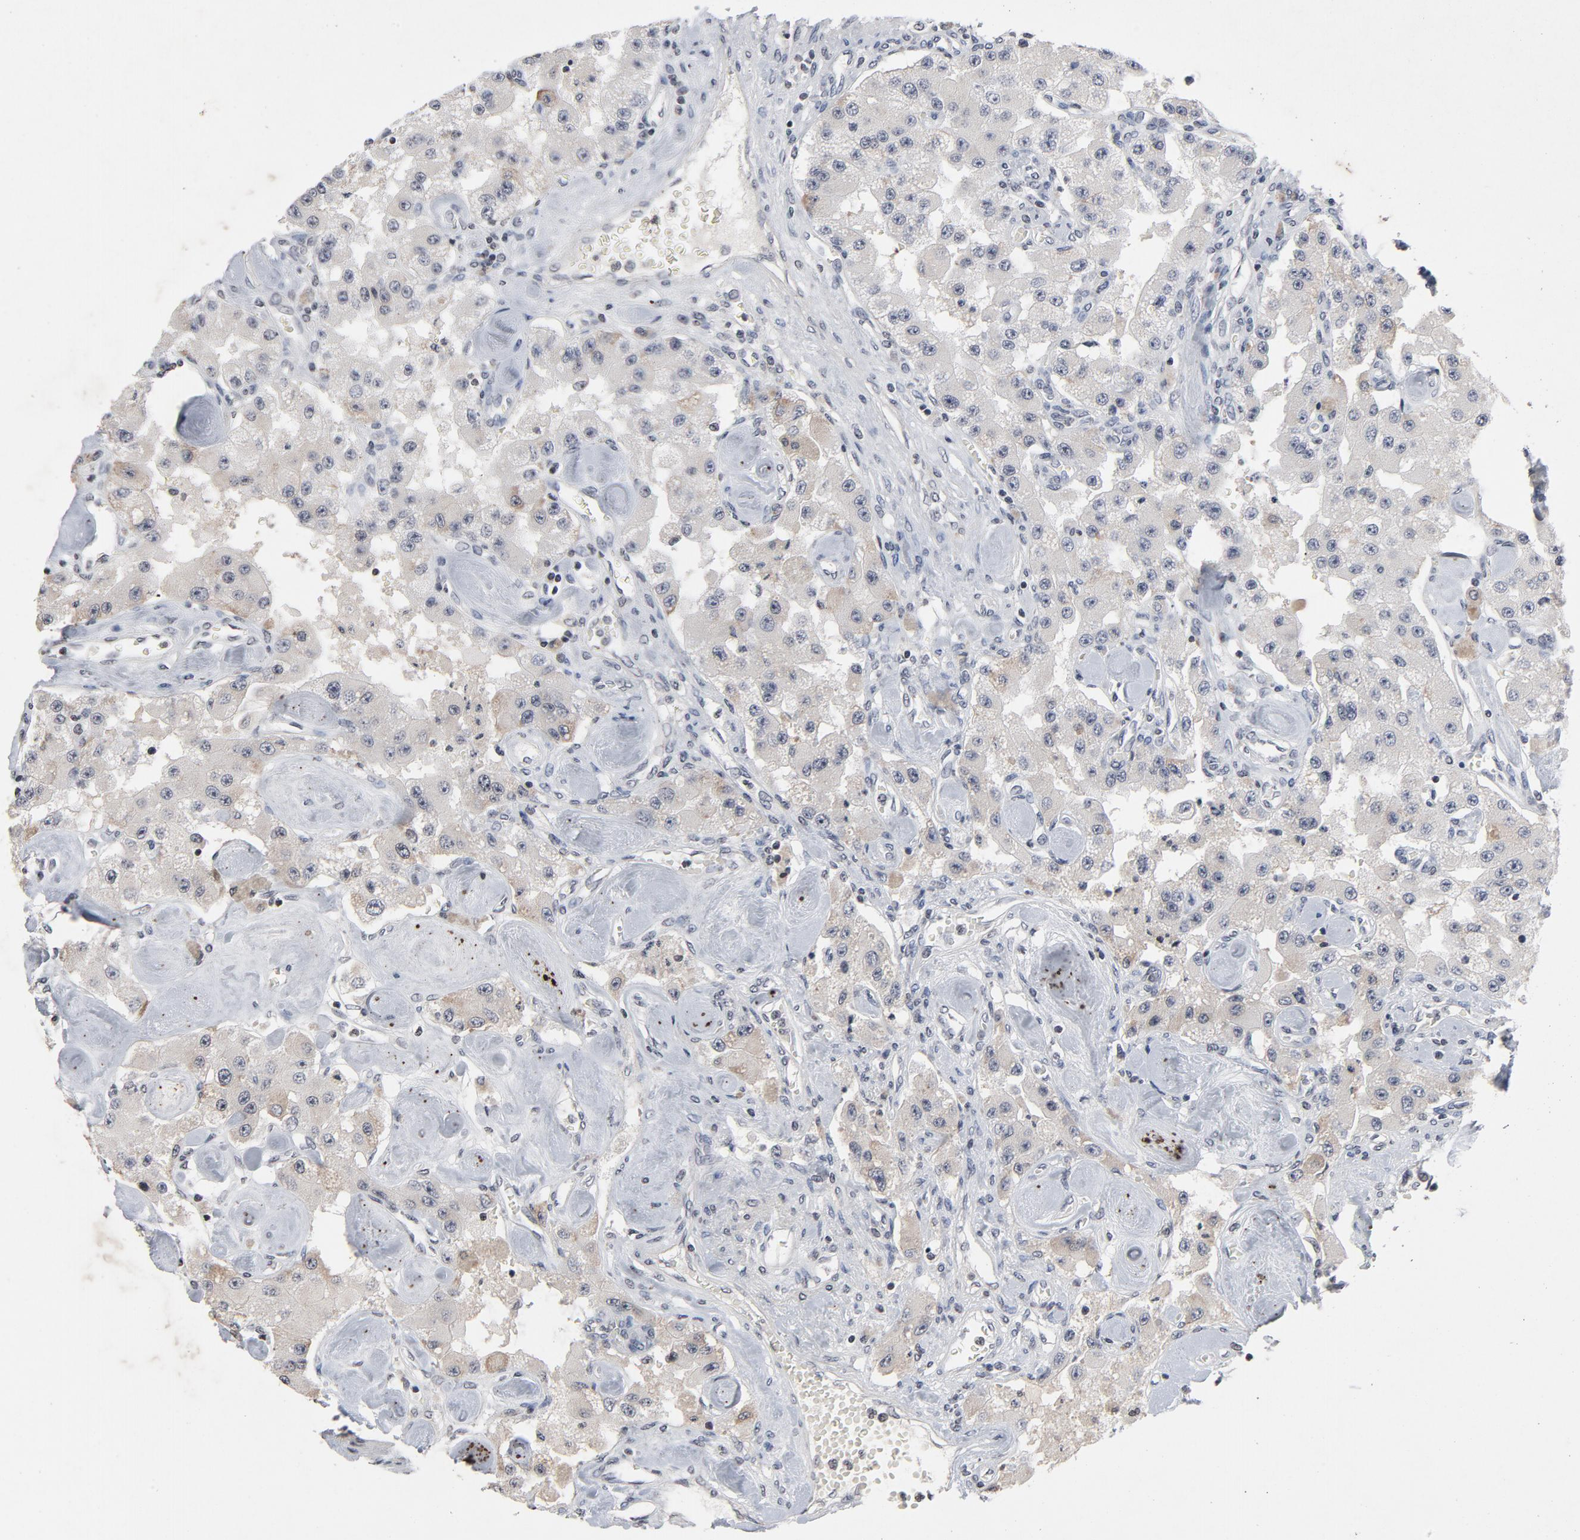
{"staining": {"intensity": "weak", "quantity": "<25%", "location": "cytoplasmic/membranous"}, "tissue": "carcinoid", "cell_type": "Tumor cells", "image_type": "cancer", "snomed": [{"axis": "morphology", "description": "Carcinoid, malignant, NOS"}, {"axis": "topography", "description": "Pancreas"}], "caption": "Immunohistochemistry (IHC) photomicrograph of human carcinoid stained for a protein (brown), which shows no positivity in tumor cells.", "gene": "TCL1A", "patient": {"sex": "male", "age": 41}}